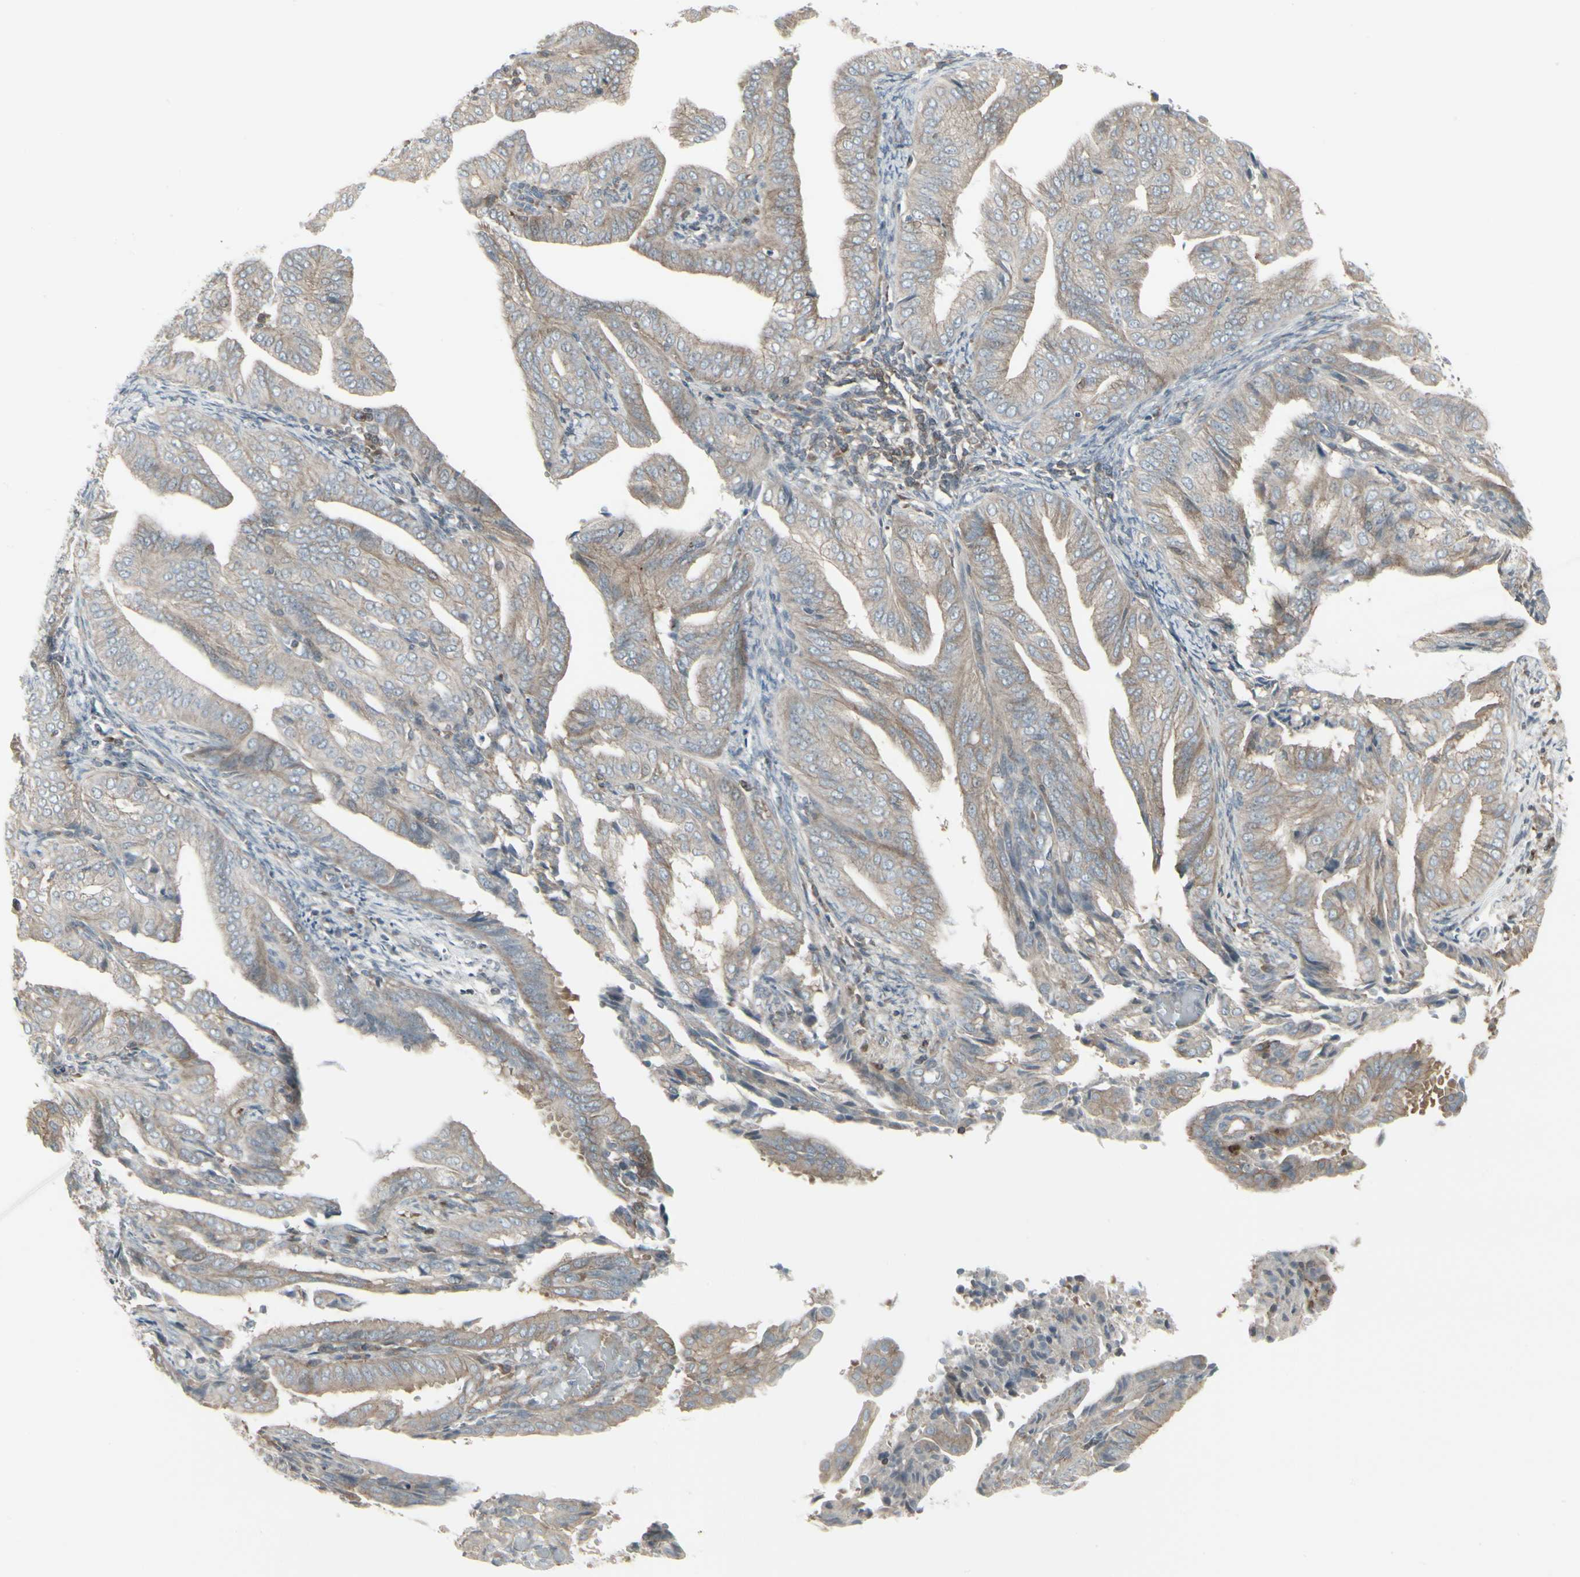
{"staining": {"intensity": "weak", "quantity": ">75%", "location": "cytoplasmic/membranous"}, "tissue": "endometrial cancer", "cell_type": "Tumor cells", "image_type": "cancer", "snomed": [{"axis": "morphology", "description": "Adenocarcinoma, NOS"}, {"axis": "topography", "description": "Endometrium"}], "caption": "Adenocarcinoma (endometrial) stained for a protein shows weak cytoplasmic/membranous positivity in tumor cells.", "gene": "EPS15", "patient": {"sex": "female", "age": 58}}